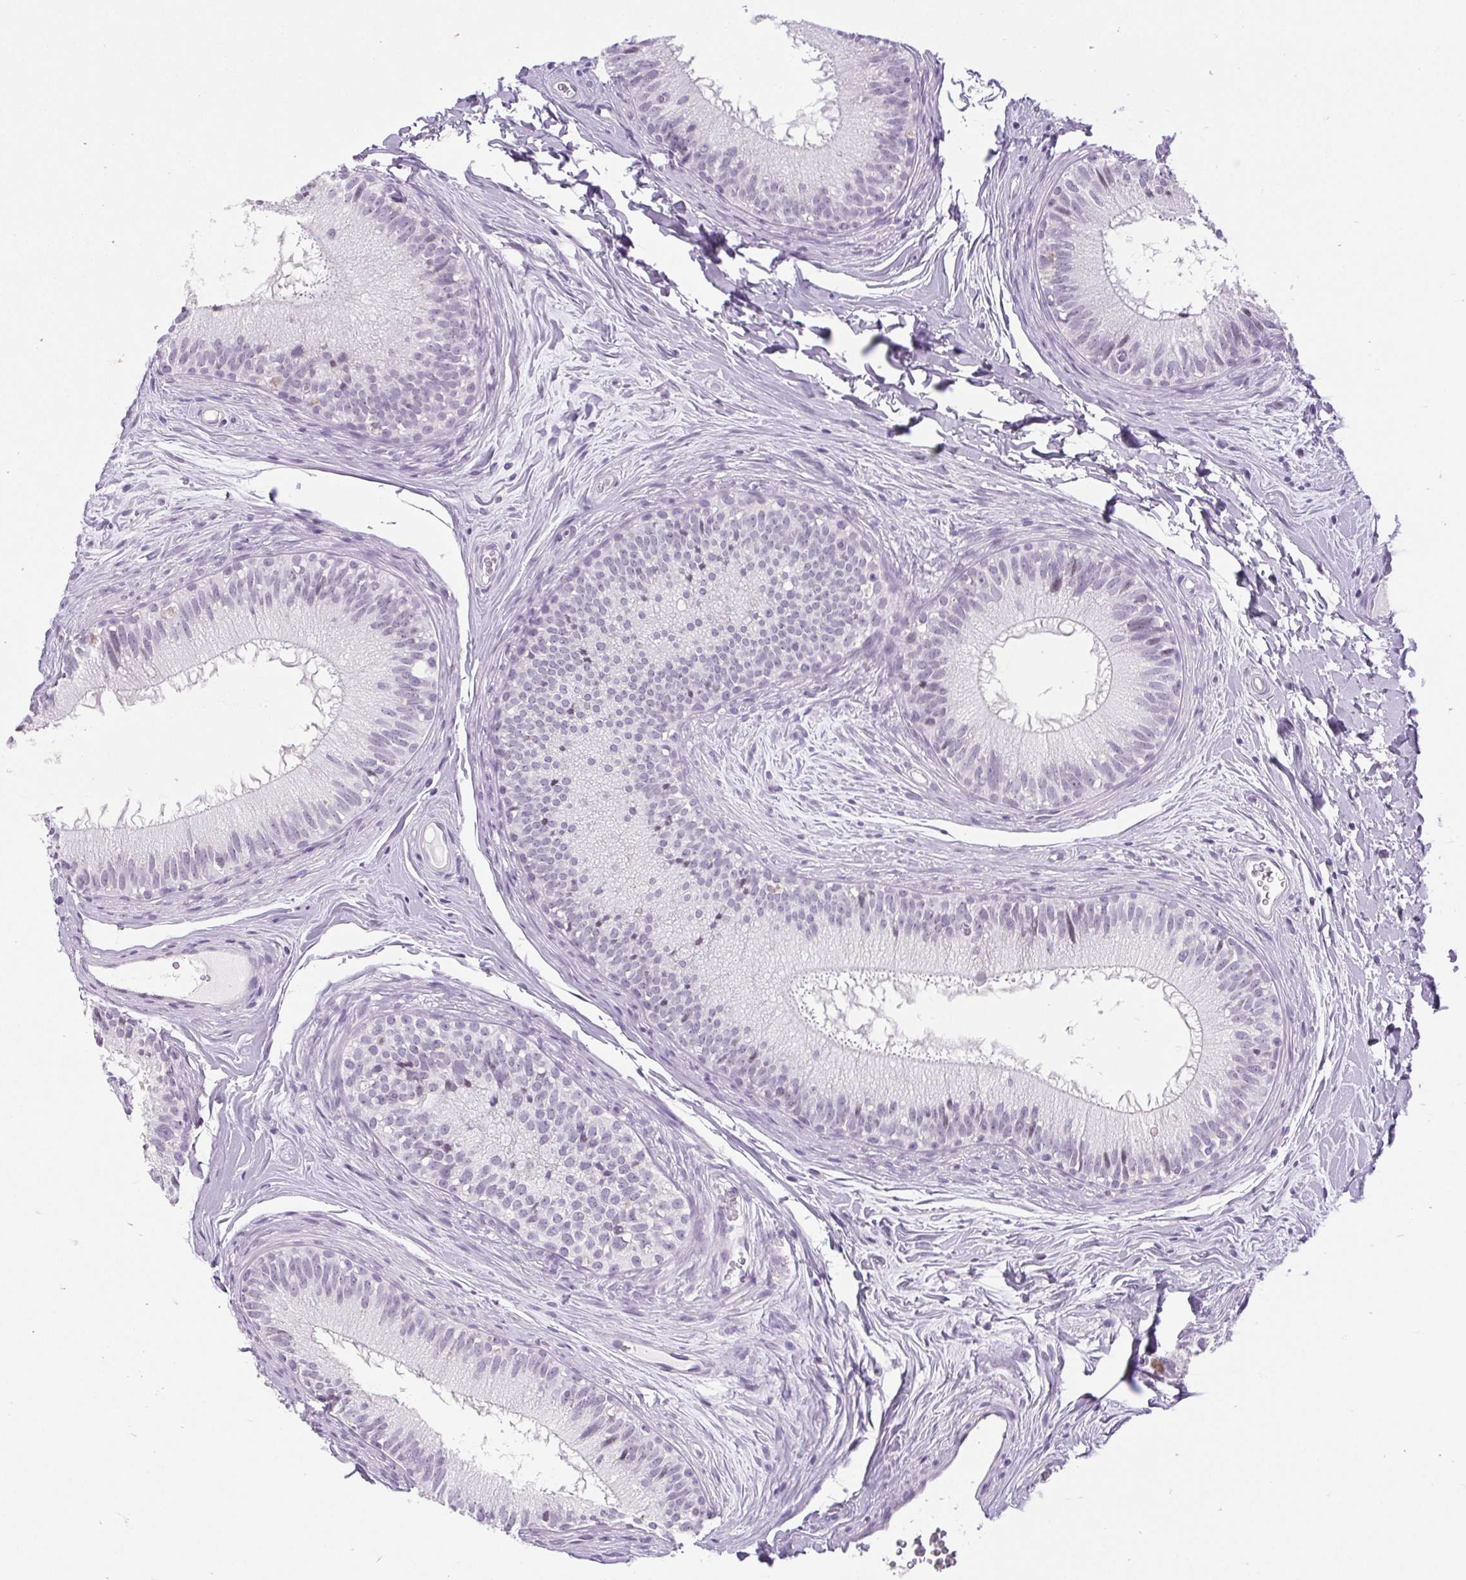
{"staining": {"intensity": "negative", "quantity": "none", "location": "none"}, "tissue": "epididymis", "cell_type": "Glandular cells", "image_type": "normal", "snomed": [{"axis": "morphology", "description": "Normal tissue, NOS"}, {"axis": "topography", "description": "Epididymis"}], "caption": "Unremarkable epididymis was stained to show a protein in brown. There is no significant positivity in glandular cells. Brightfield microscopy of immunohistochemistry stained with DAB (3,3'-diaminobenzidine) (brown) and hematoxylin (blue), captured at high magnification.", "gene": "BCAS1", "patient": {"sex": "male", "age": 44}}